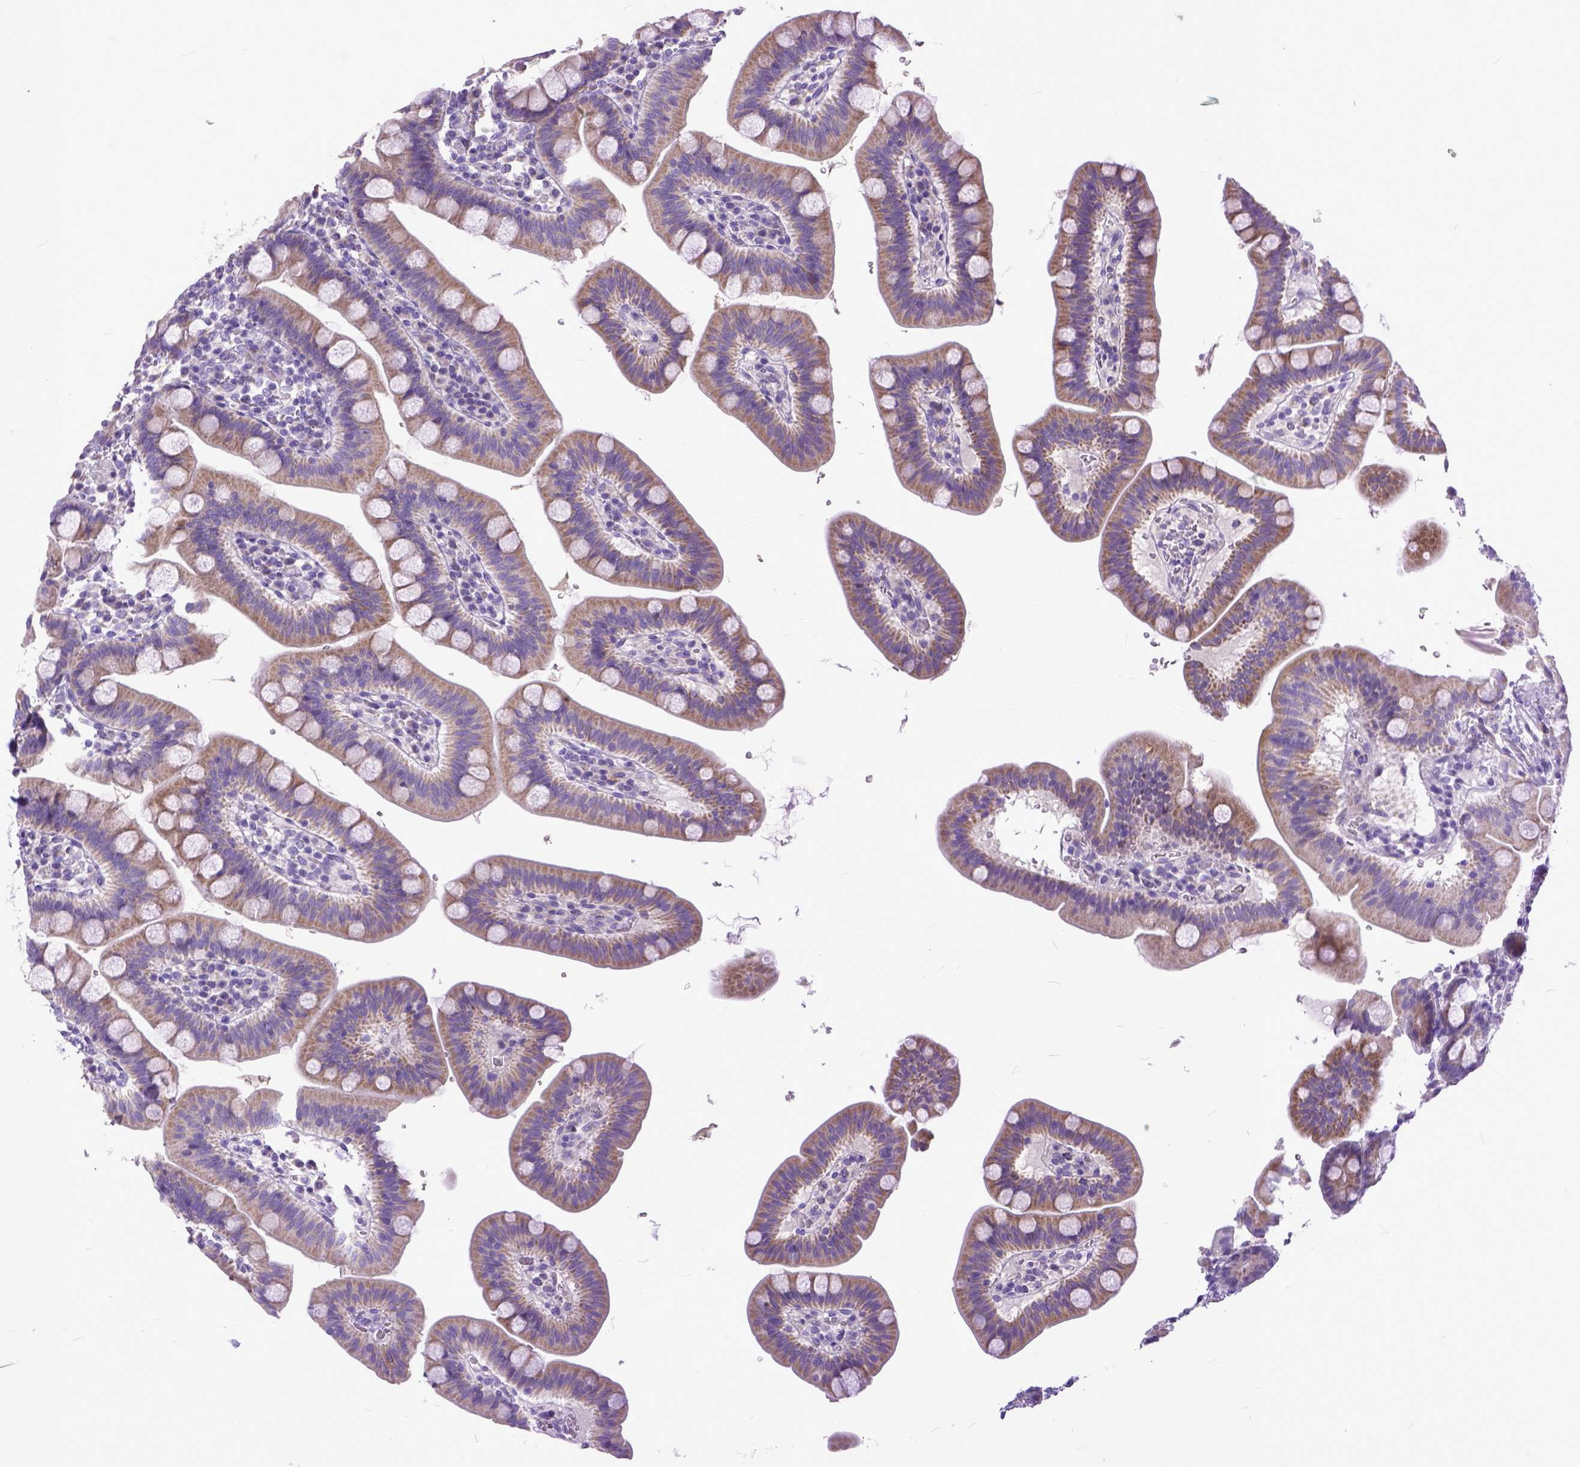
{"staining": {"intensity": "weak", "quantity": "25%-75%", "location": "cytoplasmic/membranous"}, "tissue": "duodenum", "cell_type": "Glandular cells", "image_type": "normal", "snomed": [{"axis": "morphology", "description": "Normal tissue, NOS"}, {"axis": "topography", "description": "Pancreas"}, {"axis": "topography", "description": "Duodenum"}], "caption": "An immunohistochemistry (IHC) photomicrograph of unremarkable tissue is shown. Protein staining in brown shows weak cytoplasmic/membranous positivity in duodenum within glandular cells.", "gene": "PLK5", "patient": {"sex": "male", "age": 59}}